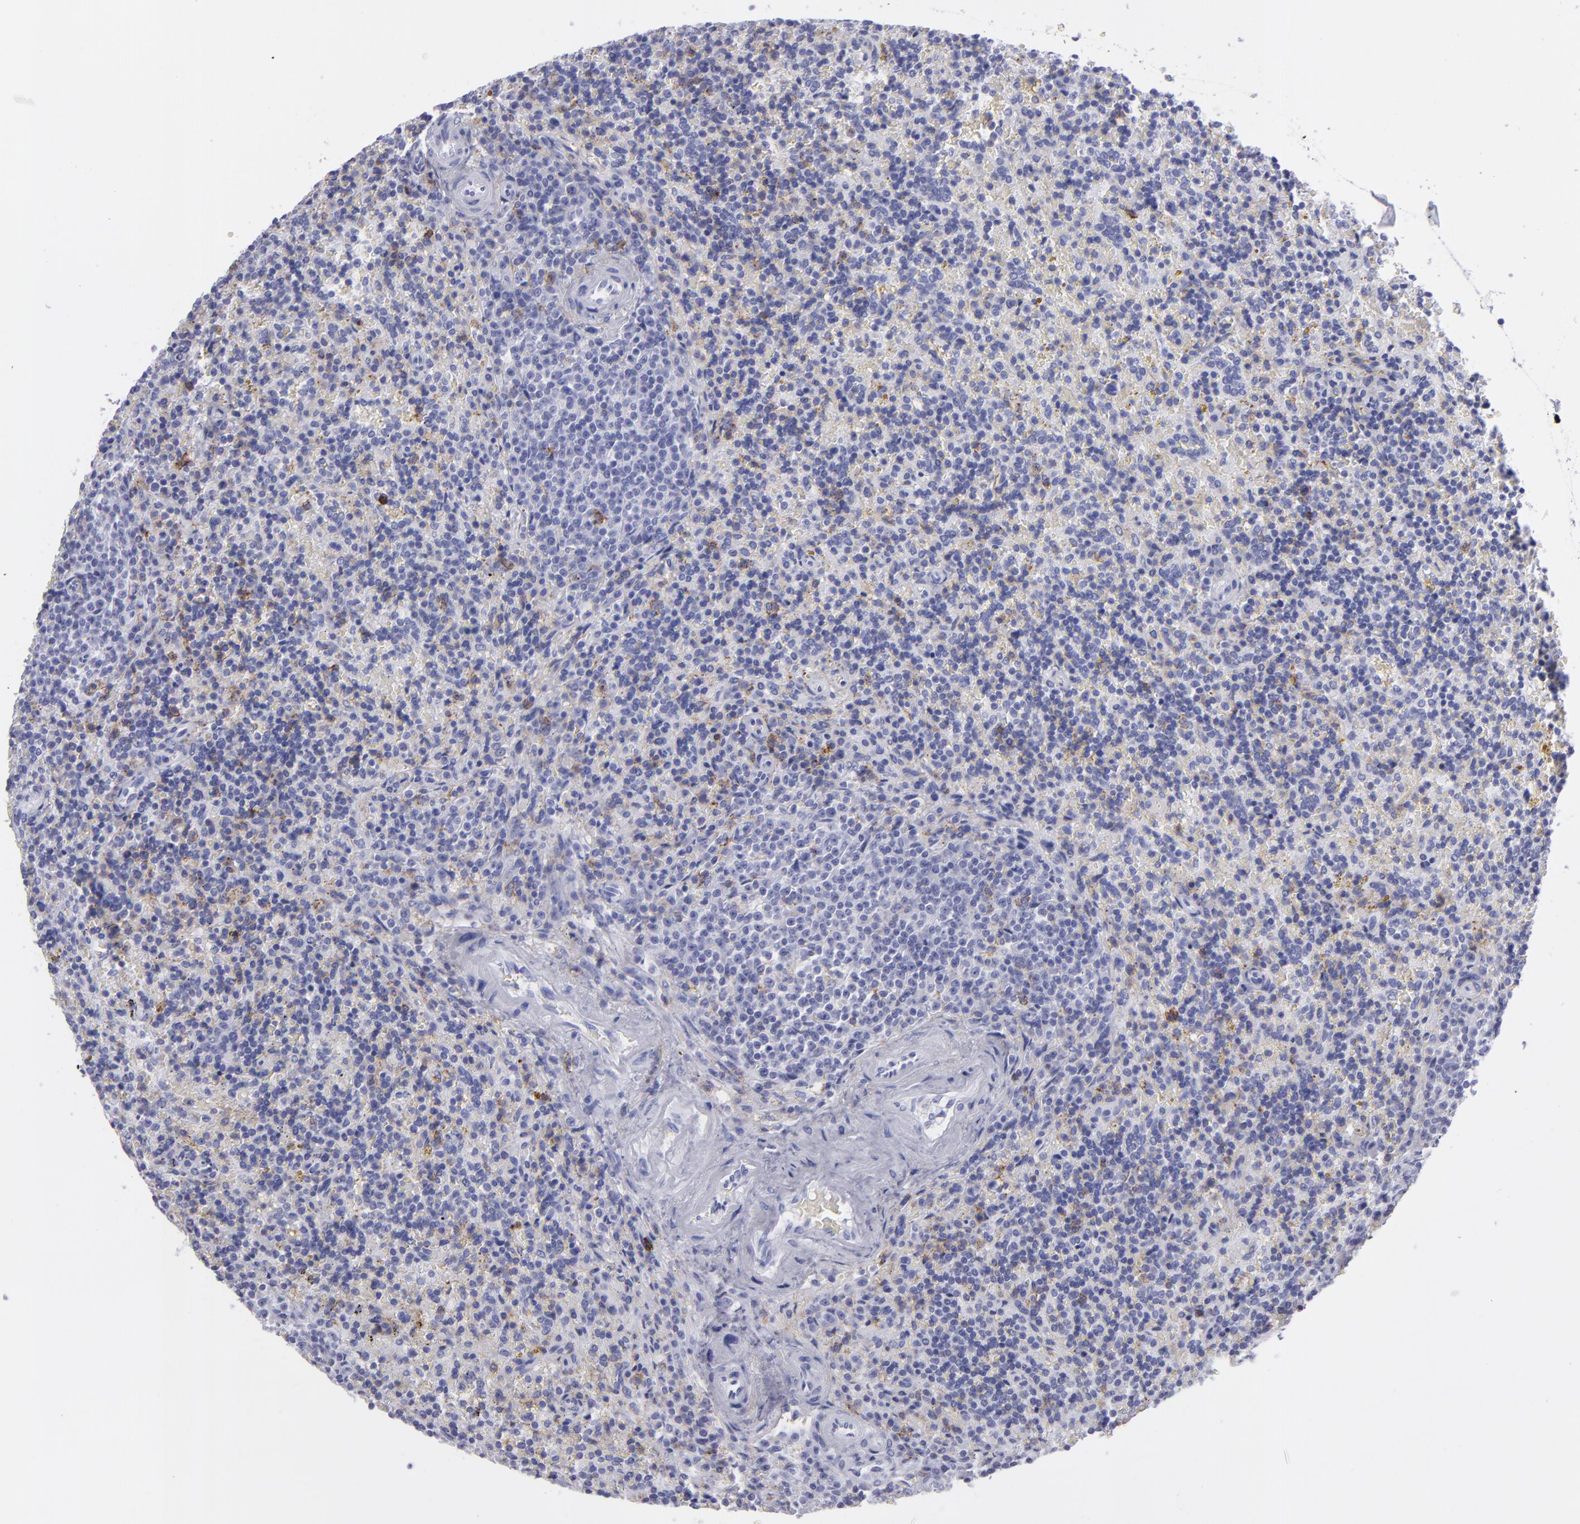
{"staining": {"intensity": "negative", "quantity": "none", "location": "none"}, "tissue": "lymphoma", "cell_type": "Tumor cells", "image_type": "cancer", "snomed": [{"axis": "morphology", "description": "Malignant lymphoma, non-Hodgkin's type, Low grade"}, {"axis": "topography", "description": "Spleen"}], "caption": "Lymphoma was stained to show a protein in brown. There is no significant staining in tumor cells.", "gene": "SELPLG", "patient": {"sex": "male", "age": 67}}